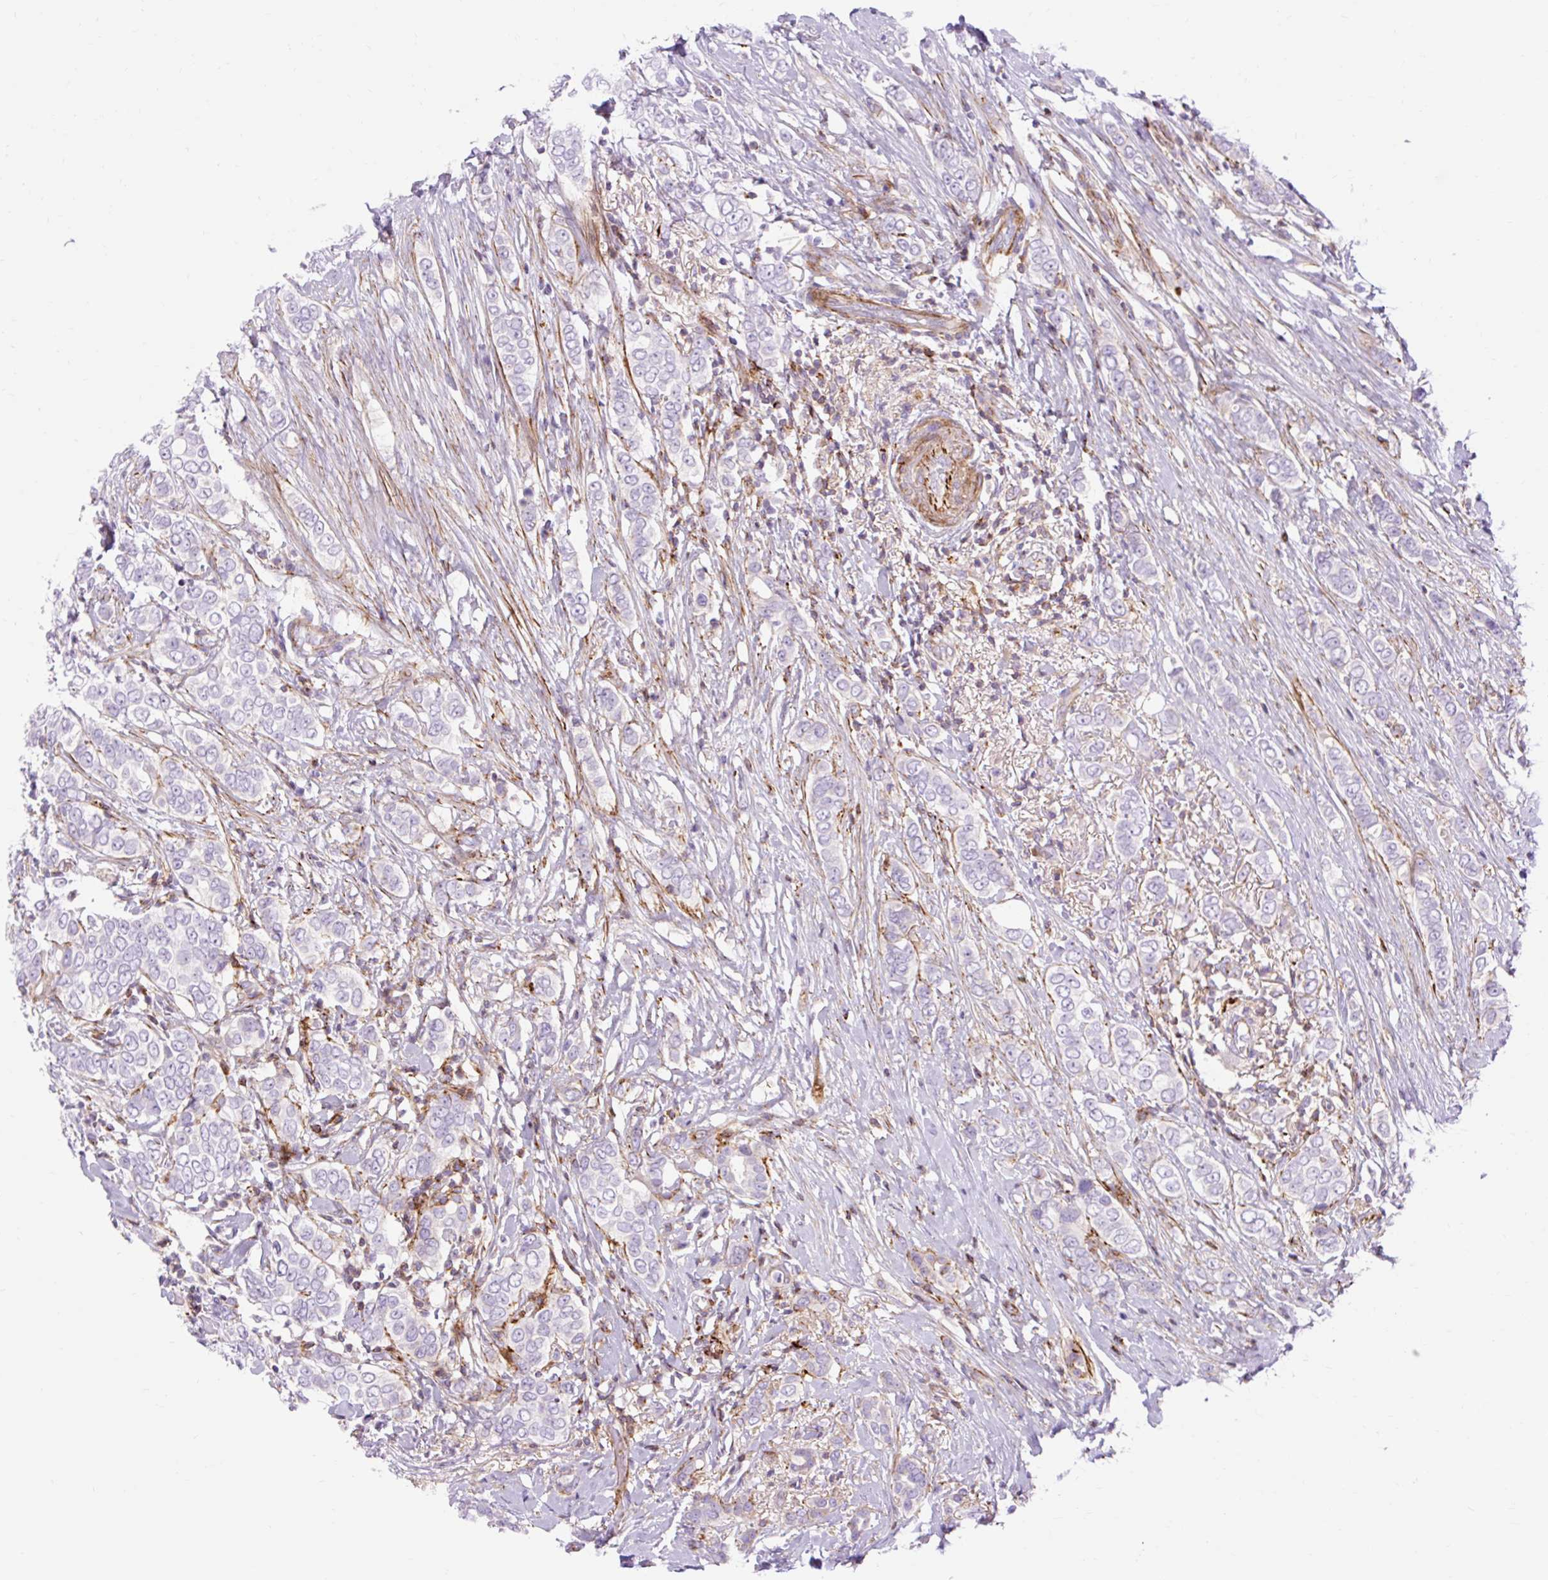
{"staining": {"intensity": "negative", "quantity": "none", "location": "none"}, "tissue": "breast cancer", "cell_type": "Tumor cells", "image_type": "cancer", "snomed": [{"axis": "morphology", "description": "Lobular carcinoma"}, {"axis": "topography", "description": "Breast"}], "caption": "Protein analysis of breast lobular carcinoma reveals no significant expression in tumor cells. (Stains: DAB (3,3'-diaminobenzidine) immunohistochemistry (IHC) with hematoxylin counter stain, Microscopy: brightfield microscopy at high magnification).", "gene": "CORO7-PAM16", "patient": {"sex": "female", "age": 51}}